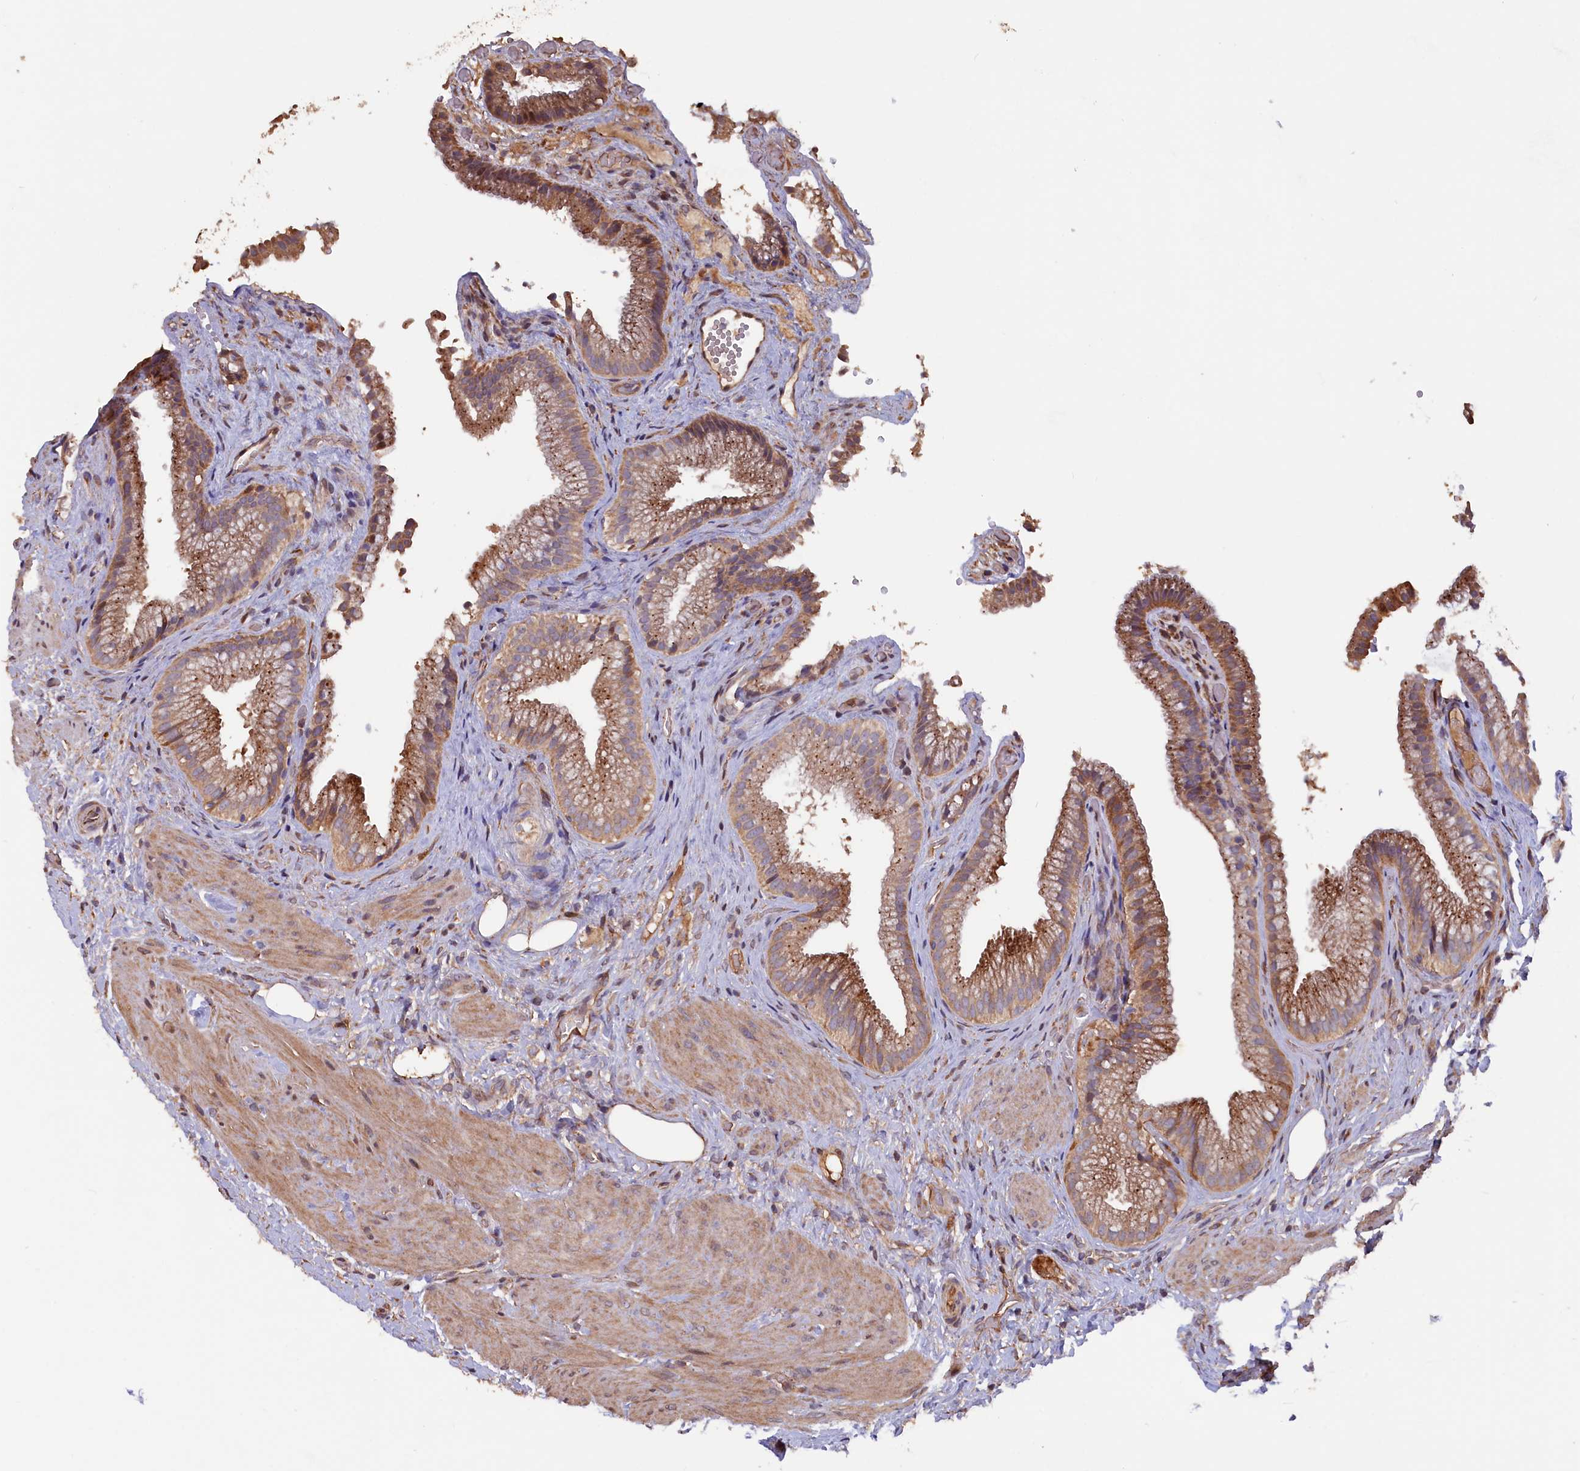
{"staining": {"intensity": "moderate", "quantity": ">75%", "location": "cytoplasmic/membranous"}, "tissue": "gallbladder", "cell_type": "Glandular cells", "image_type": "normal", "snomed": [{"axis": "morphology", "description": "Normal tissue, NOS"}, {"axis": "morphology", "description": "Inflammation, NOS"}, {"axis": "topography", "description": "Gallbladder"}], "caption": "Immunohistochemical staining of benign human gallbladder shows >75% levels of moderate cytoplasmic/membranous protein expression in approximately >75% of glandular cells.", "gene": "GREB1L", "patient": {"sex": "male", "age": 51}}